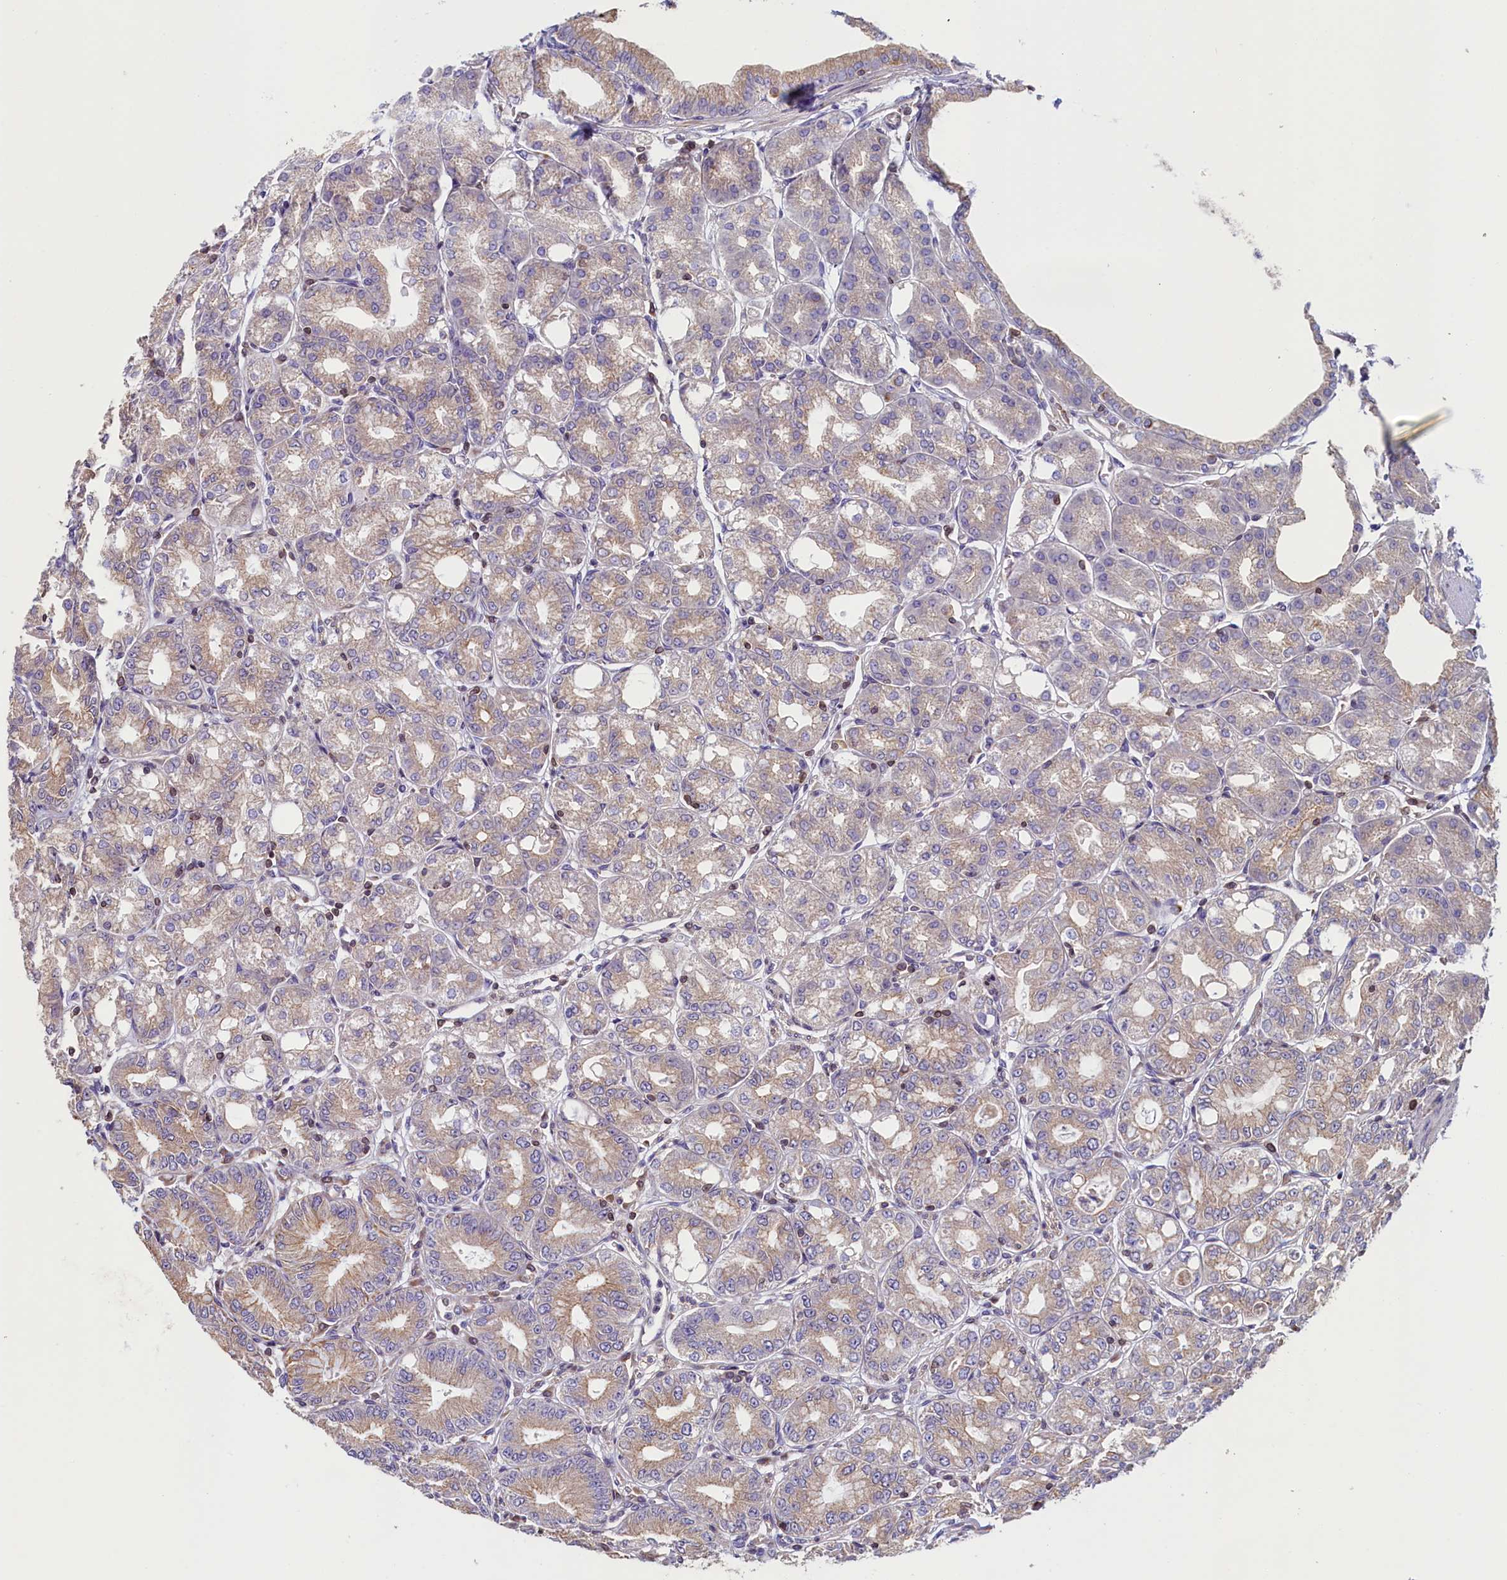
{"staining": {"intensity": "moderate", "quantity": "25%-75%", "location": "cytoplasmic/membranous"}, "tissue": "stomach", "cell_type": "Glandular cells", "image_type": "normal", "snomed": [{"axis": "morphology", "description": "Normal tissue, NOS"}, {"axis": "topography", "description": "Stomach, lower"}], "caption": "Protein staining by IHC shows moderate cytoplasmic/membranous positivity in about 25%-75% of glandular cells in unremarkable stomach. The protein is stained brown, and the nuclei are stained in blue (DAB (3,3'-diaminobenzidine) IHC with brightfield microscopy, high magnification).", "gene": "TRAF3IP3", "patient": {"sex": "male", "age": 71}}